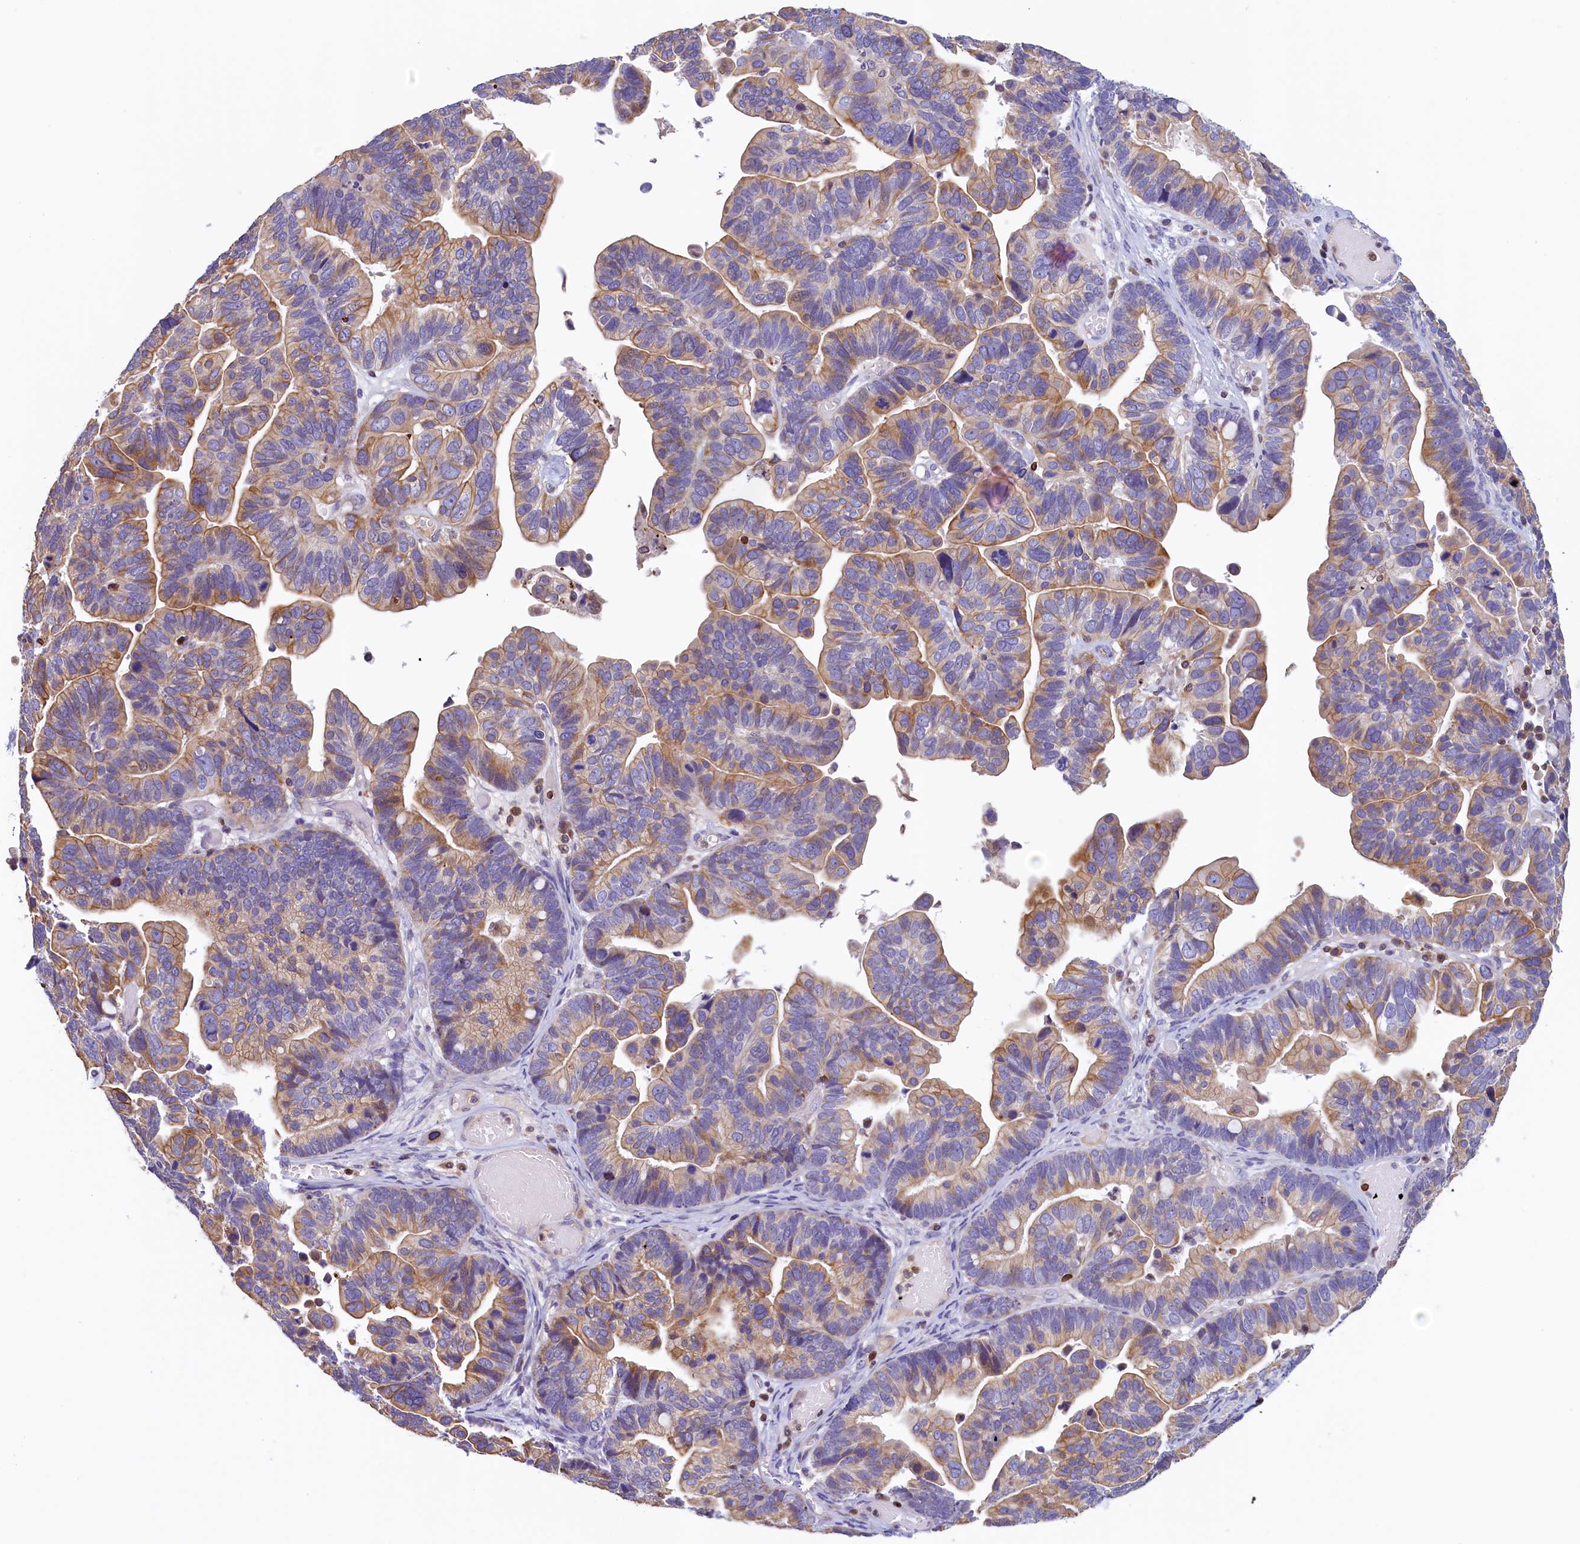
{"staining": {"intensity": "moderate", "quantity": "25%-75%", "location": "cytoplasmic/membranous"}, "tissue": "ovarian cancer", "cell_type": "Tumor cells", "image_type": "cancer", "snomed": [{"axis": "morphology", "description": "Cystadenocarcinoma, serous, NOS"}, {"axis": "topography", "description": "Ovary"}], "caption": "Tumor cells demonstrate medium levels of moderate cytoplasmic/membranous positivity in about 25%-75% of cells in human ovarian cancer (serous cystadenocarcinoma).", "gene": "TRAF3IP3", "patient": {"sex": "female", "age": 56}}